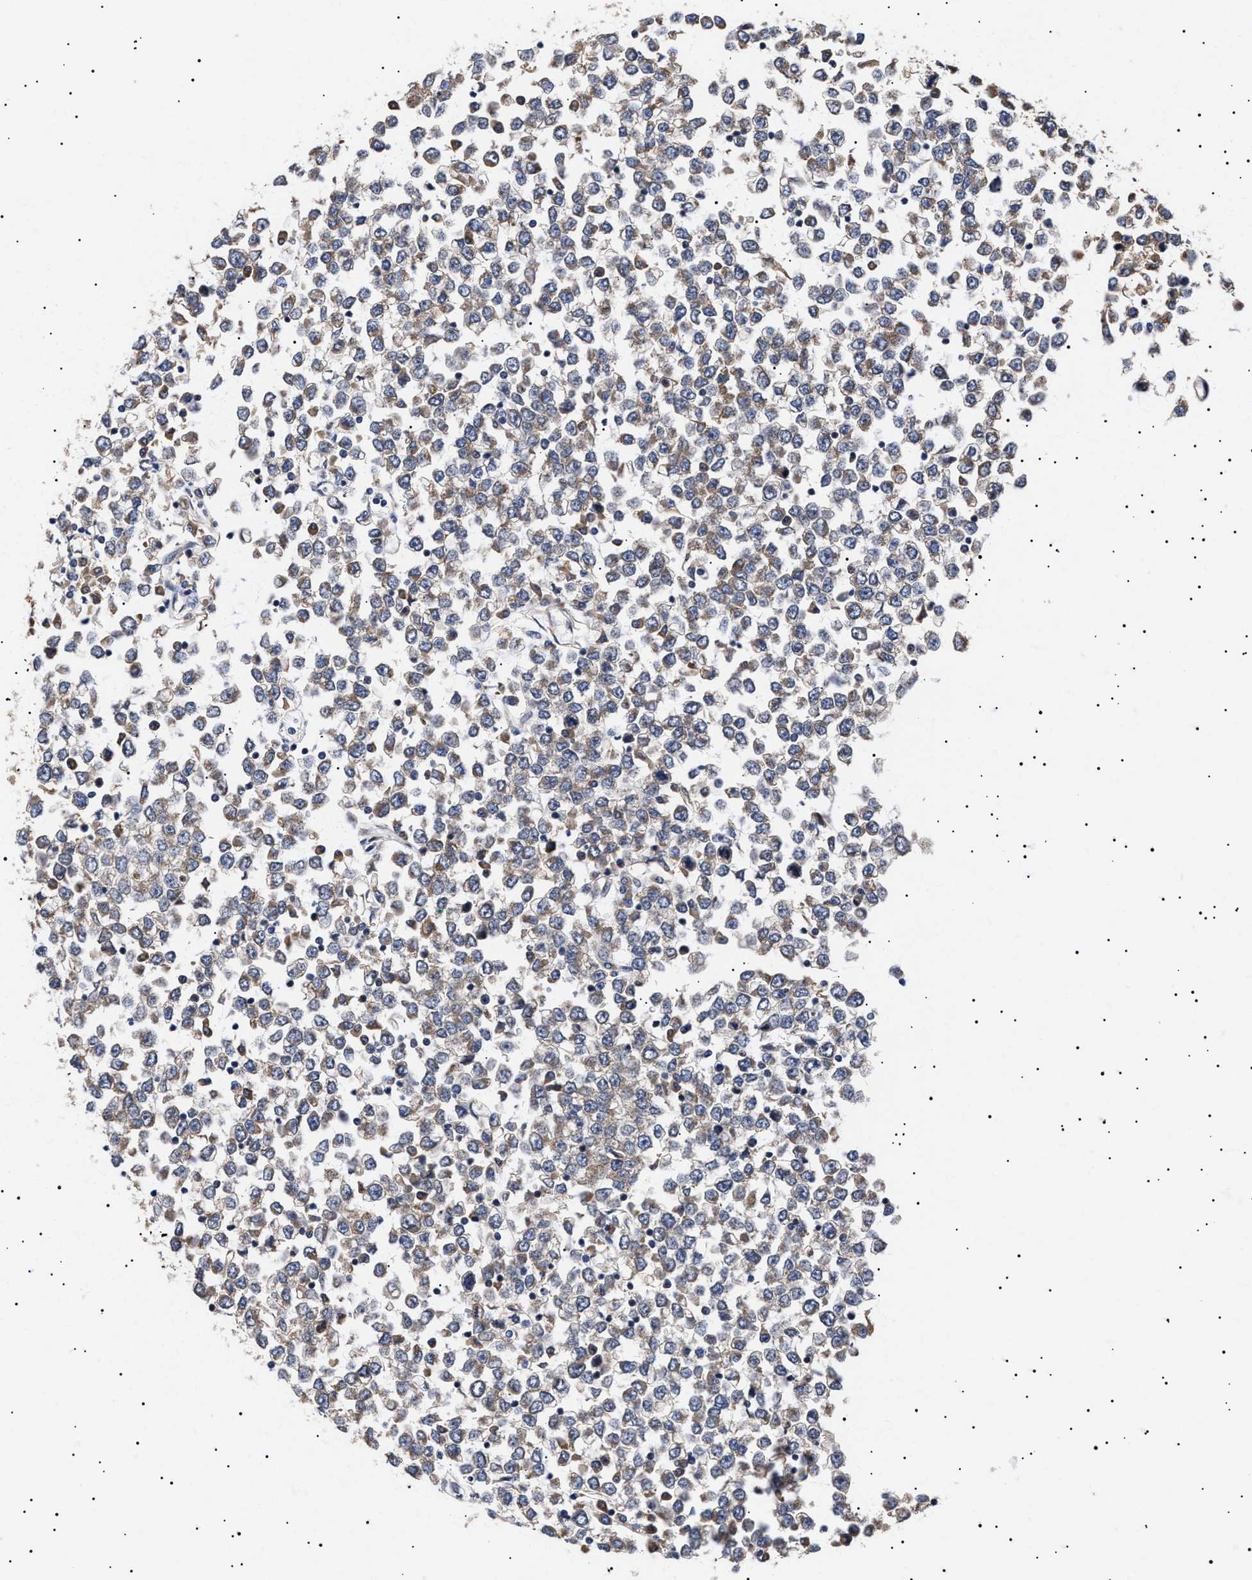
{"staining": {"intensity": "weak", "quantity": ">75%", "location": "cytoplasmic/membranous"}, "tissue": "testis cancer", "cell_type": "Tumor cells", "image_type": "cancer", "snomed": [{"axis": "morphology", "description": "Seminoma, NOS"}, {"axis": "topography", "description": "Testis"}], "caption": "Human testis cancer (seminoma) stained for a protein (brown) exhibits weak cytoplasmic/membranous positive expression in approximately >75% of tumor cells.", "gene": "KRBA1", "patient": {"sex": "male", "age": 65}}